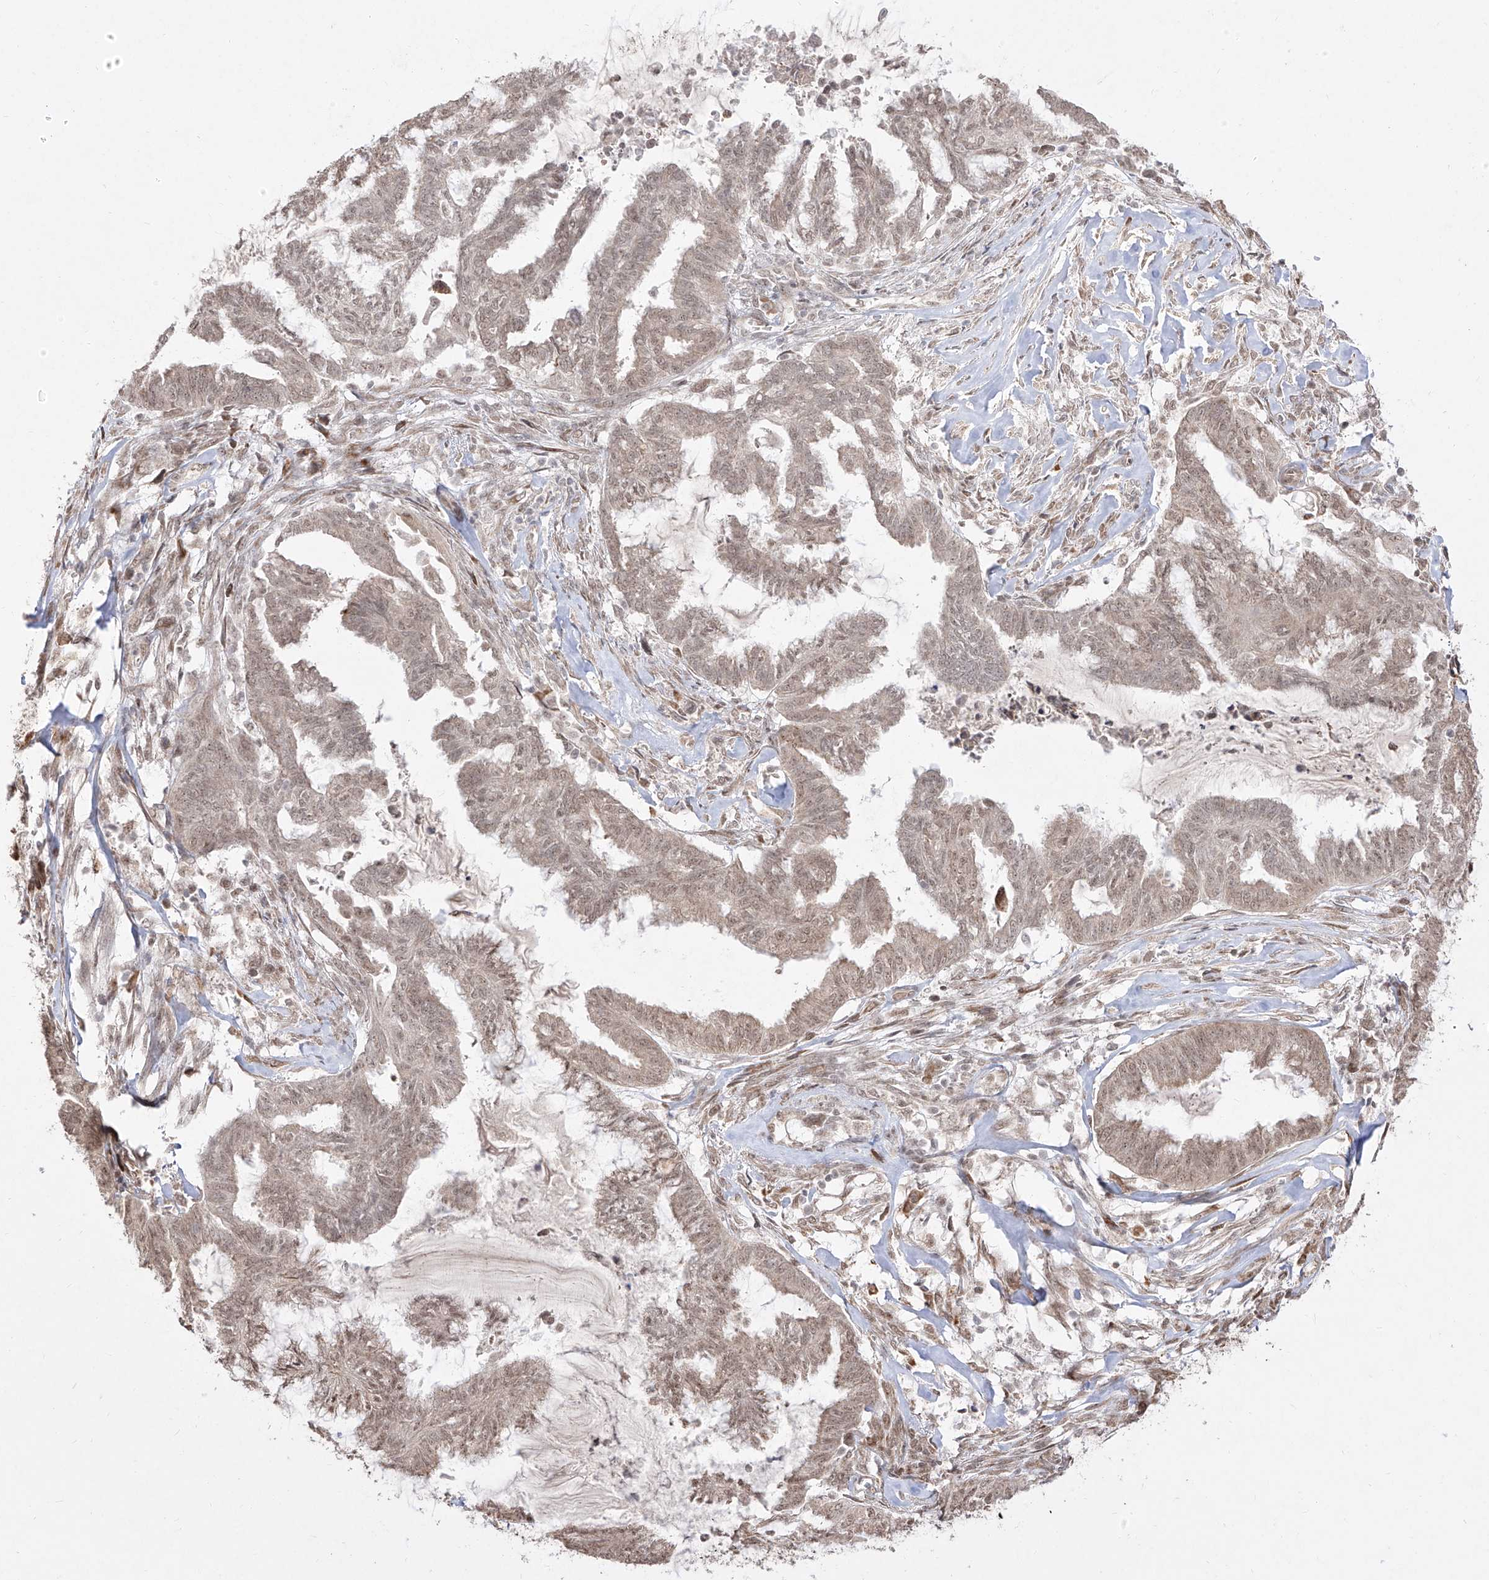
{"staining": {"intensity": "weak", "quantity": "25%-75%", "location": "nuclear"}, "tissue": "endometrial cancer", "cell_type": "Tumor cells", "image_type": "cancer", "snomed": [{"axis": "morphology", "description": "Adenocarcinoma, NOS"}, {"axis": "topography", "description": "Endometrium"}], "caption": "Immunohistochemical staining of human endometrial adenocarcinoma exhibits low levels of weak nuclear positivity in about 25%-75% of tumor cells. (DAB IHC with brightfield microscopy, high magnification).", "gene": "SNRNP27", "patient": {"sex": "female", "age": 86}}